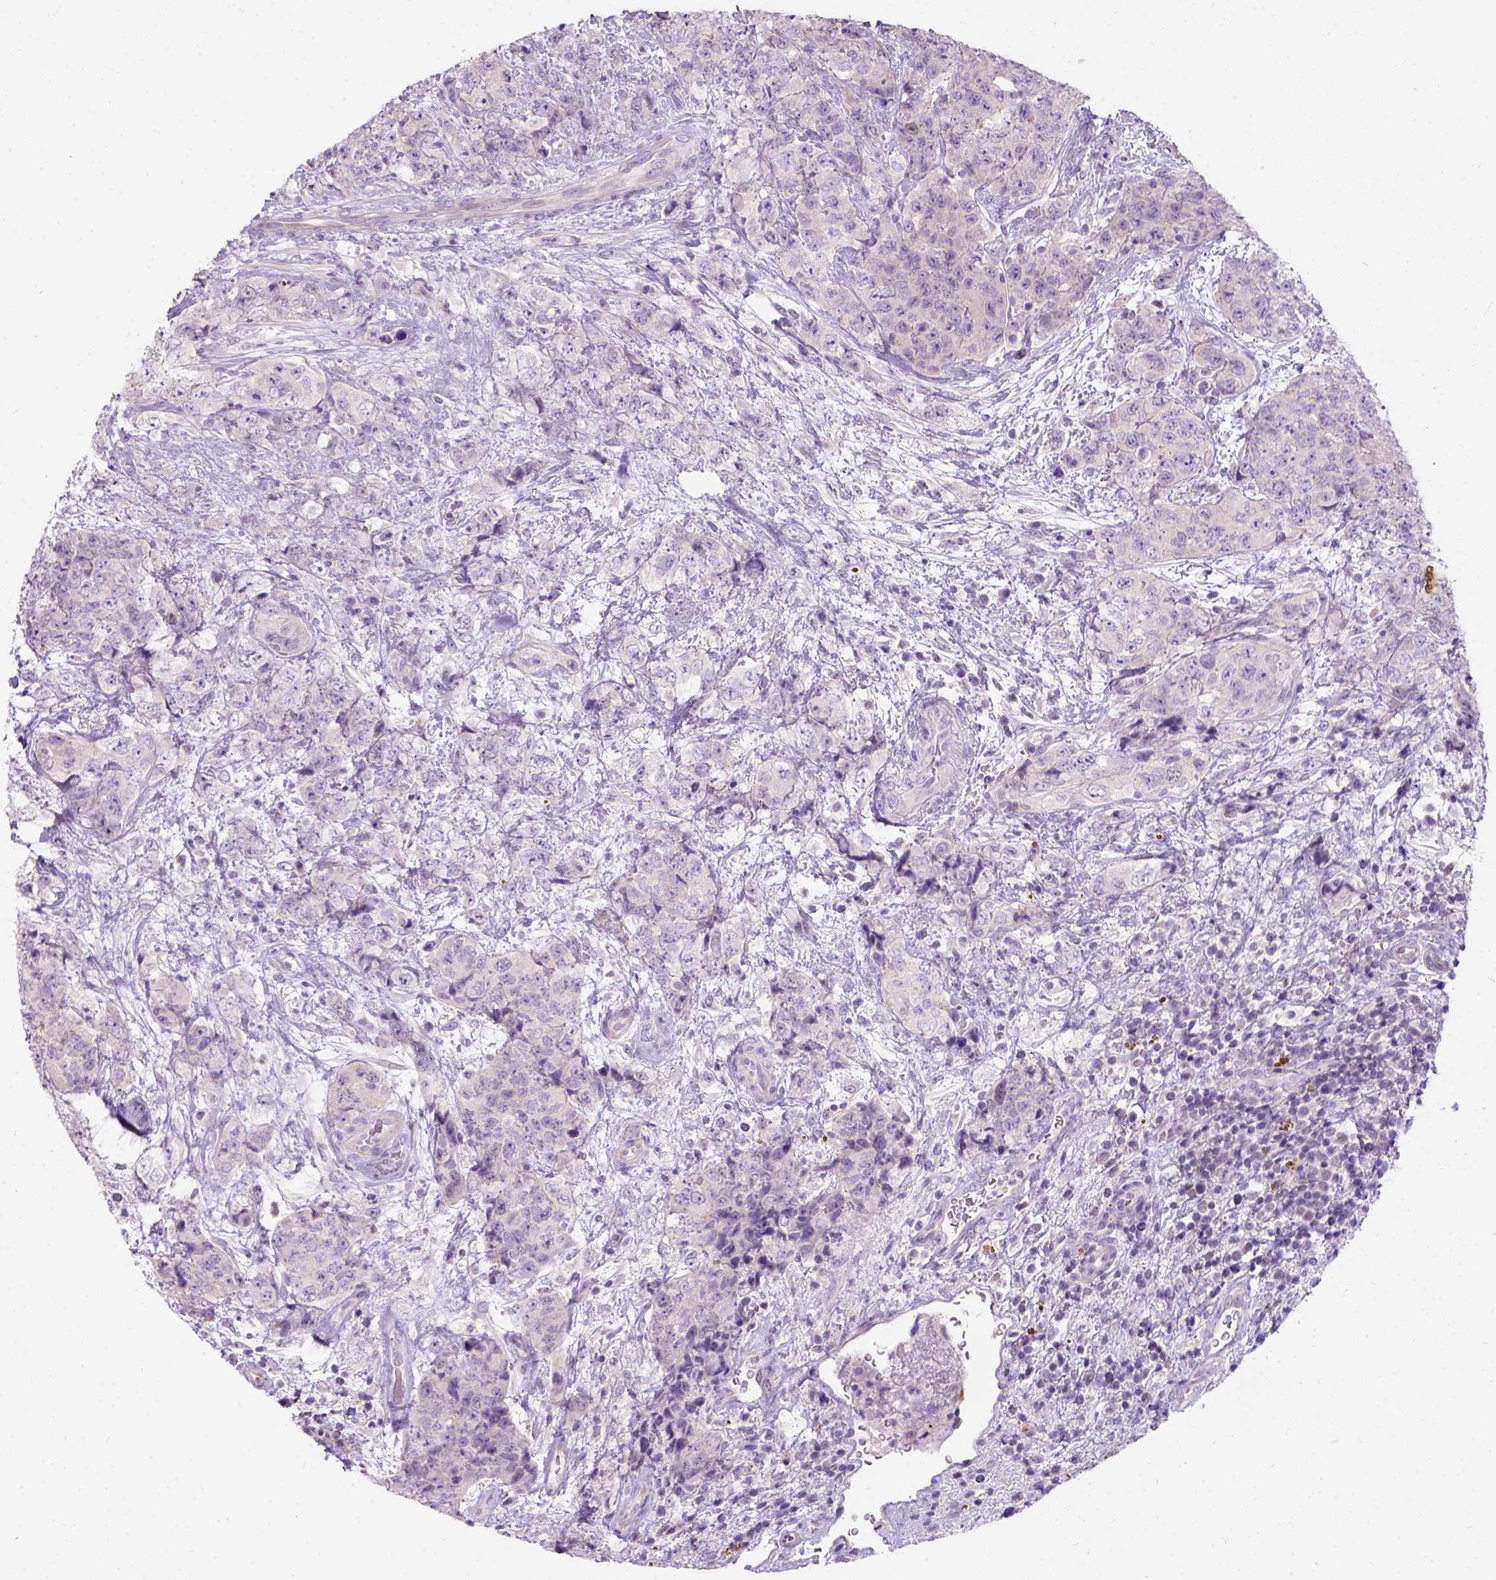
{"staining": {"intensity": "negative", "quantity": "none", "location": "none"}, "tissue": "urothelial cancer", "cell_type": "Tumor cells", "image_type": "cancer", "snomed": [{"axis": "morphology", "description": "Urothelial carcinoma, High grade"}, {"axis": "topography", "description": "Urinary bladder"}], "caption": "The photomicrograph shows no staining of tumor cells in urothelial cancer.", "gene": "C20orf144", "patient": {"sex": "female", "age": 78}}